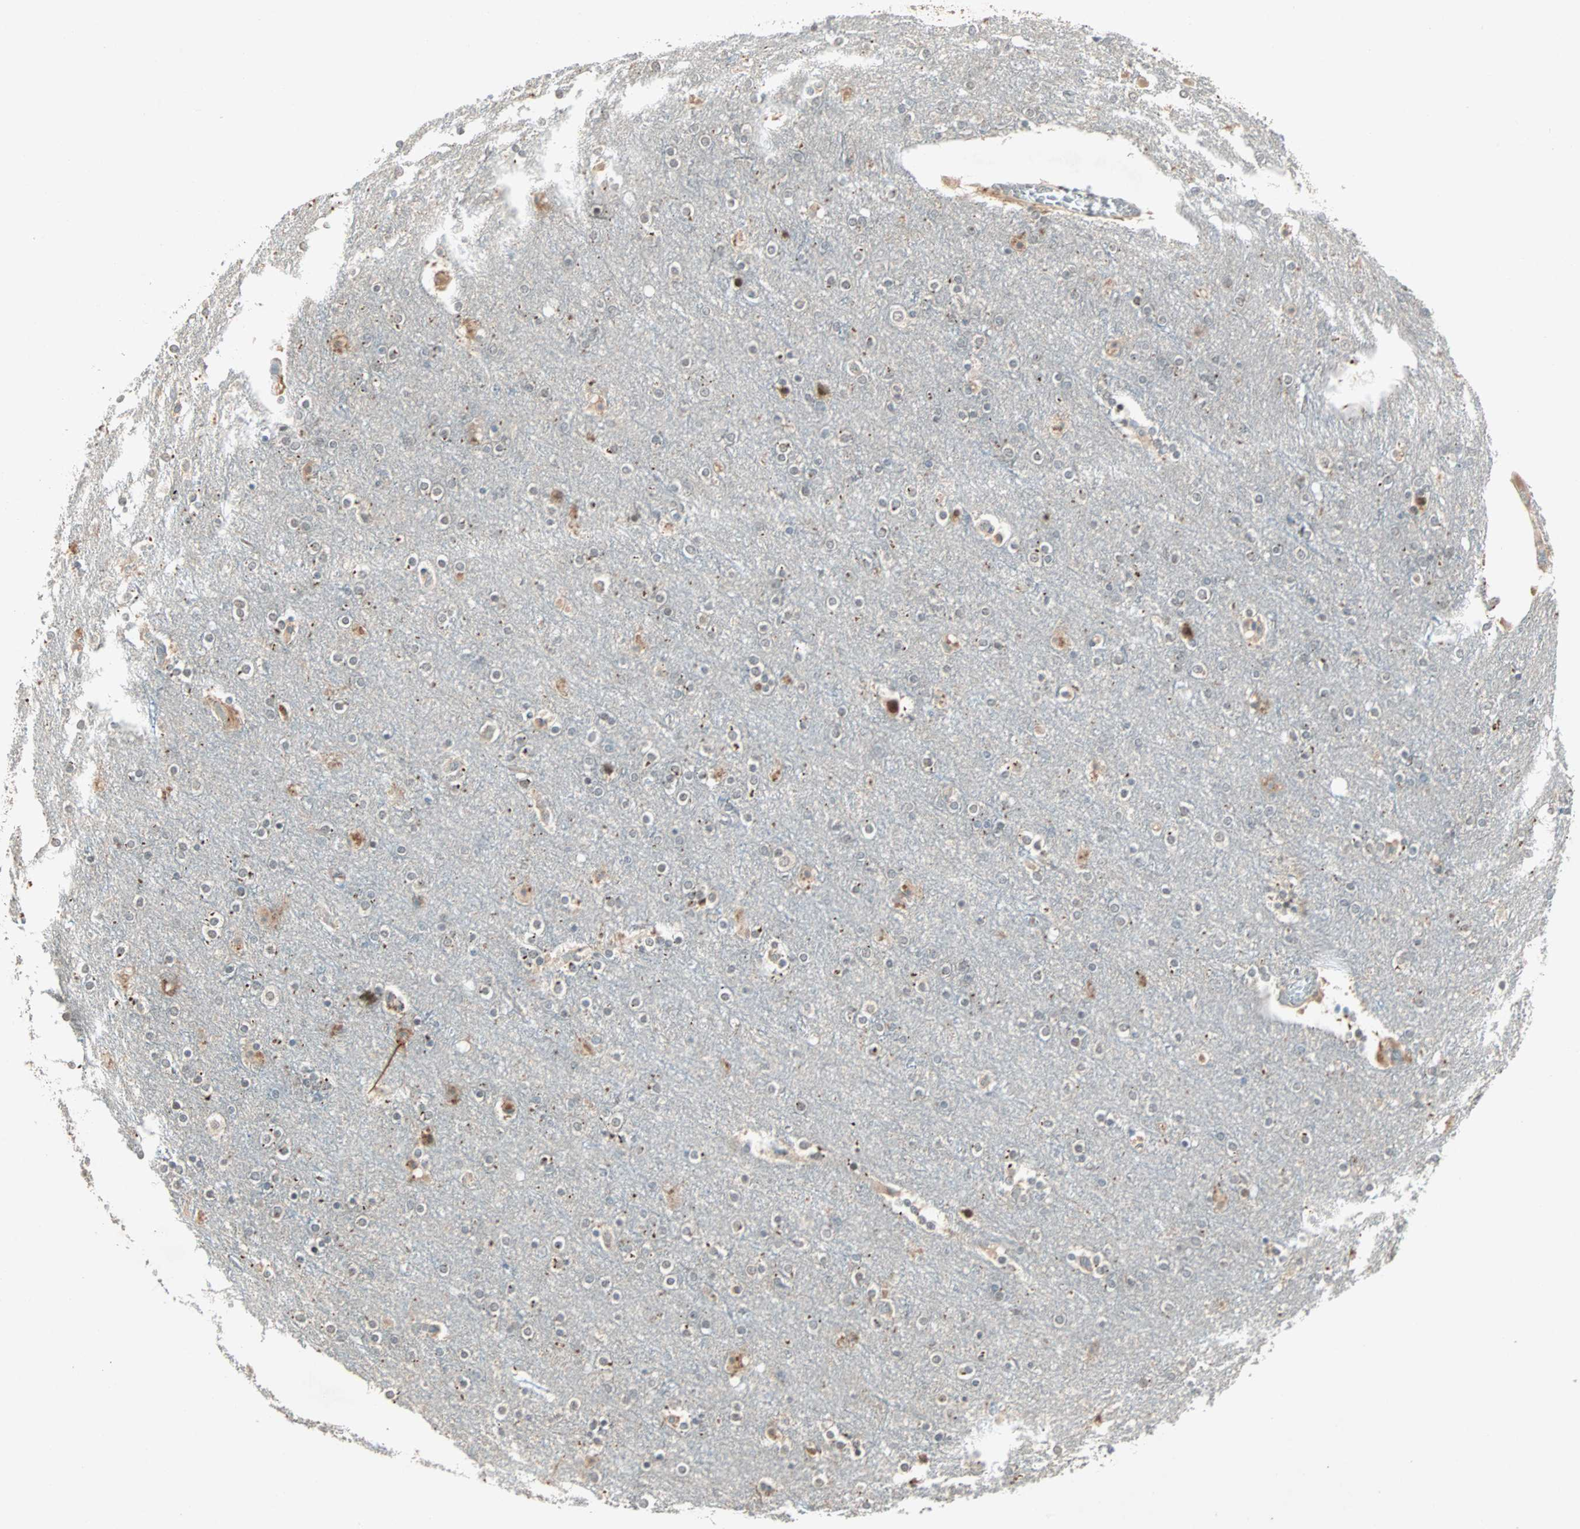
{"staining": {"intensity": "negative", "quantity": "none", "location": "none"}, "tissue": "cerebral cortex", "cell_type": "Endothelial cells", "image_type": "normal", "snomed": [{"axis": "morphology", "description": "Normal tissue, NOS"}, {"axis": "topography", "description": "Cerebral cortex"}], "caption": "The immunohistochemistry micrograph has no significant staining in endothelial cells of cerebral cortex. (DAB (3,3'-diaminobenzidine) IHC with hematoxylin counter stain).", "gene": "RTL6", "patient": {"sex": "female", "age": 54}}